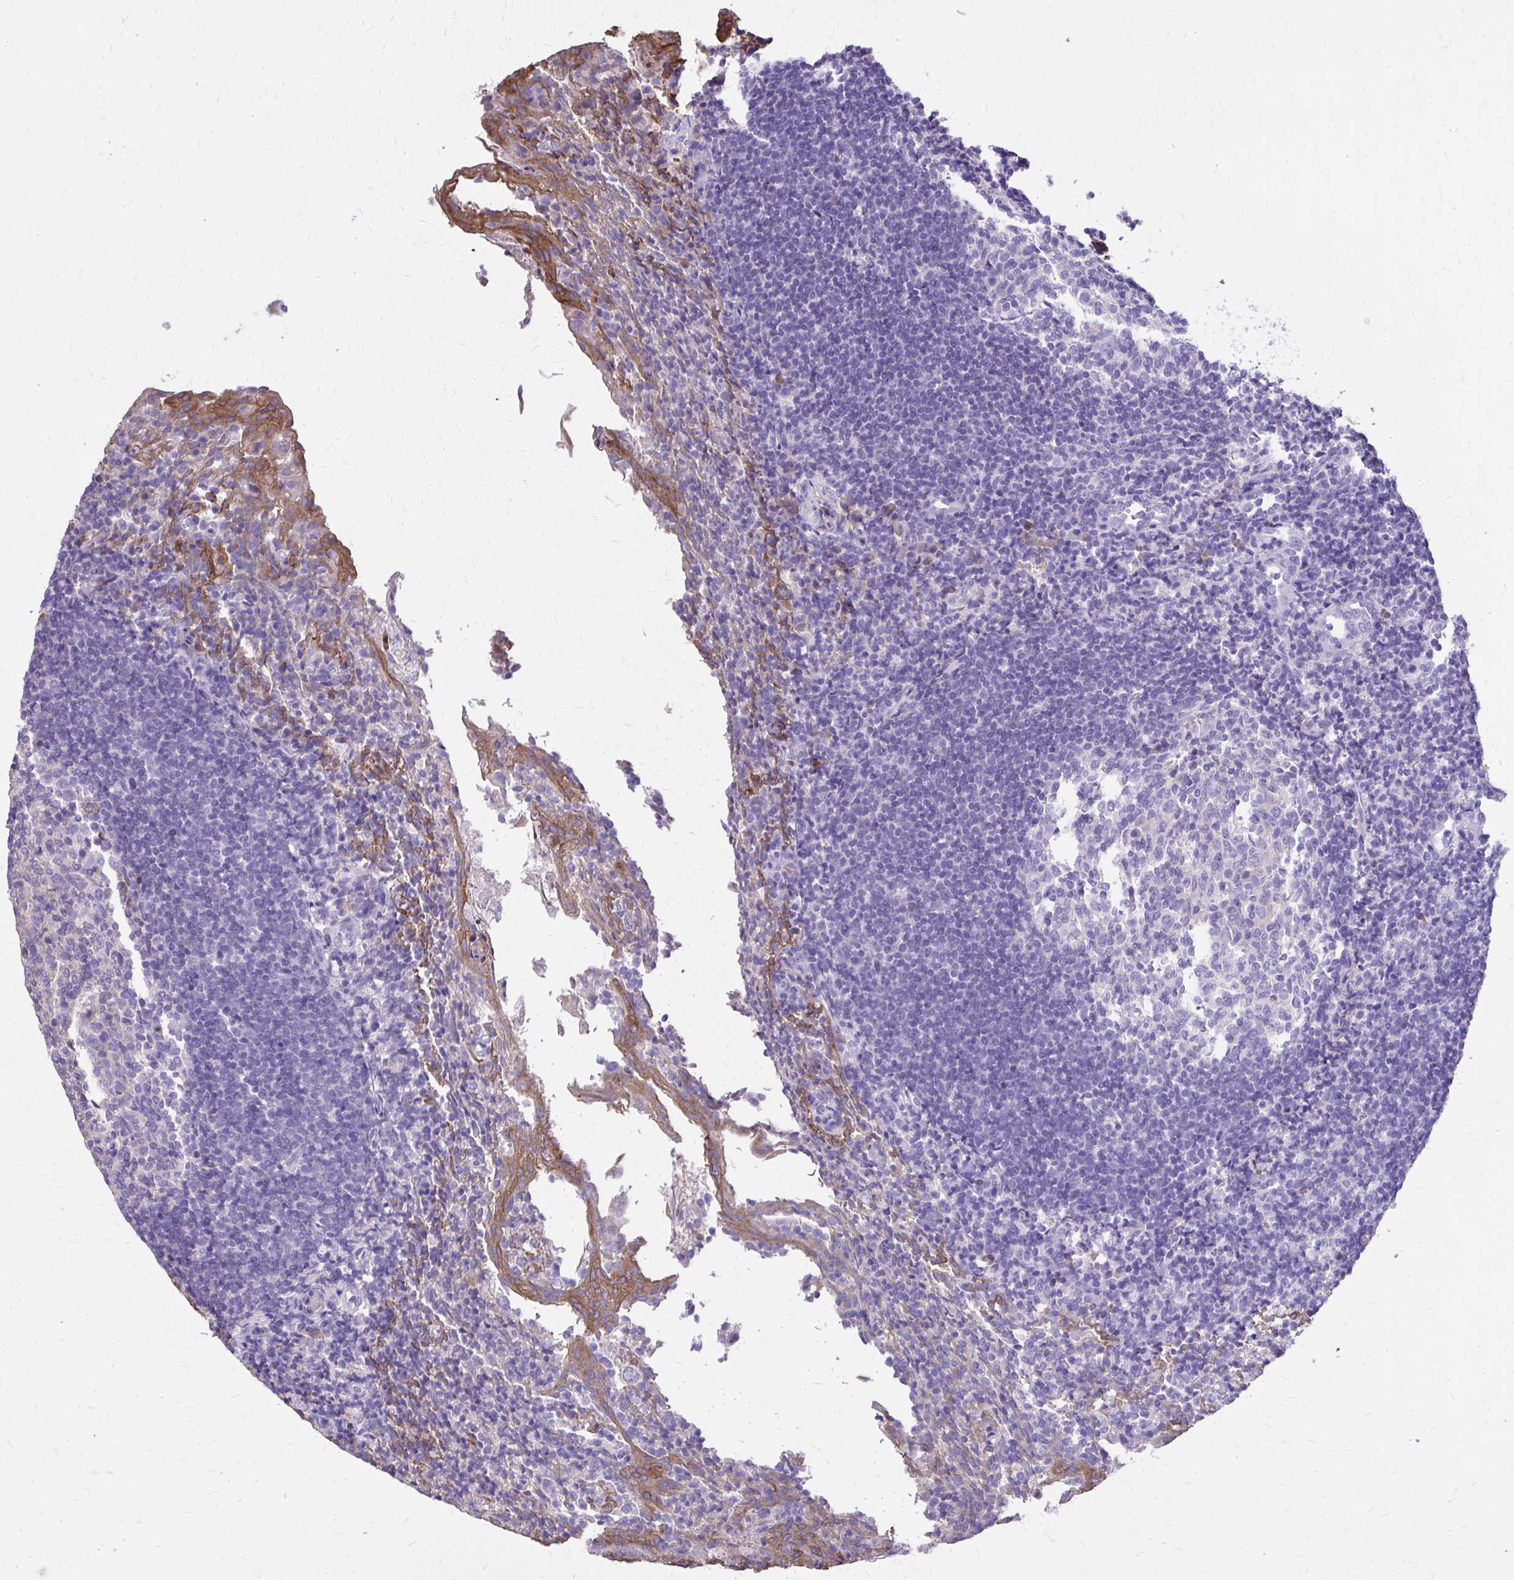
{"staining": {"intensity": "negative", "quantity": "none", "location": "none"}, "tissue": "tonsil", "cell_type": "Germinal center cells", "image_type": "normal", "snomed": [{"axis": "morphology", "description": "Normal tissue, NOS"}, {"axis": "topography", "description": "Tonsil"}], "caption": "Immunohistochemical staining of normal tonsil displays no significant positivity in germinal center cells.", "gene": "EPB41L1", "patient": {"sex": "female", "age": 10}}